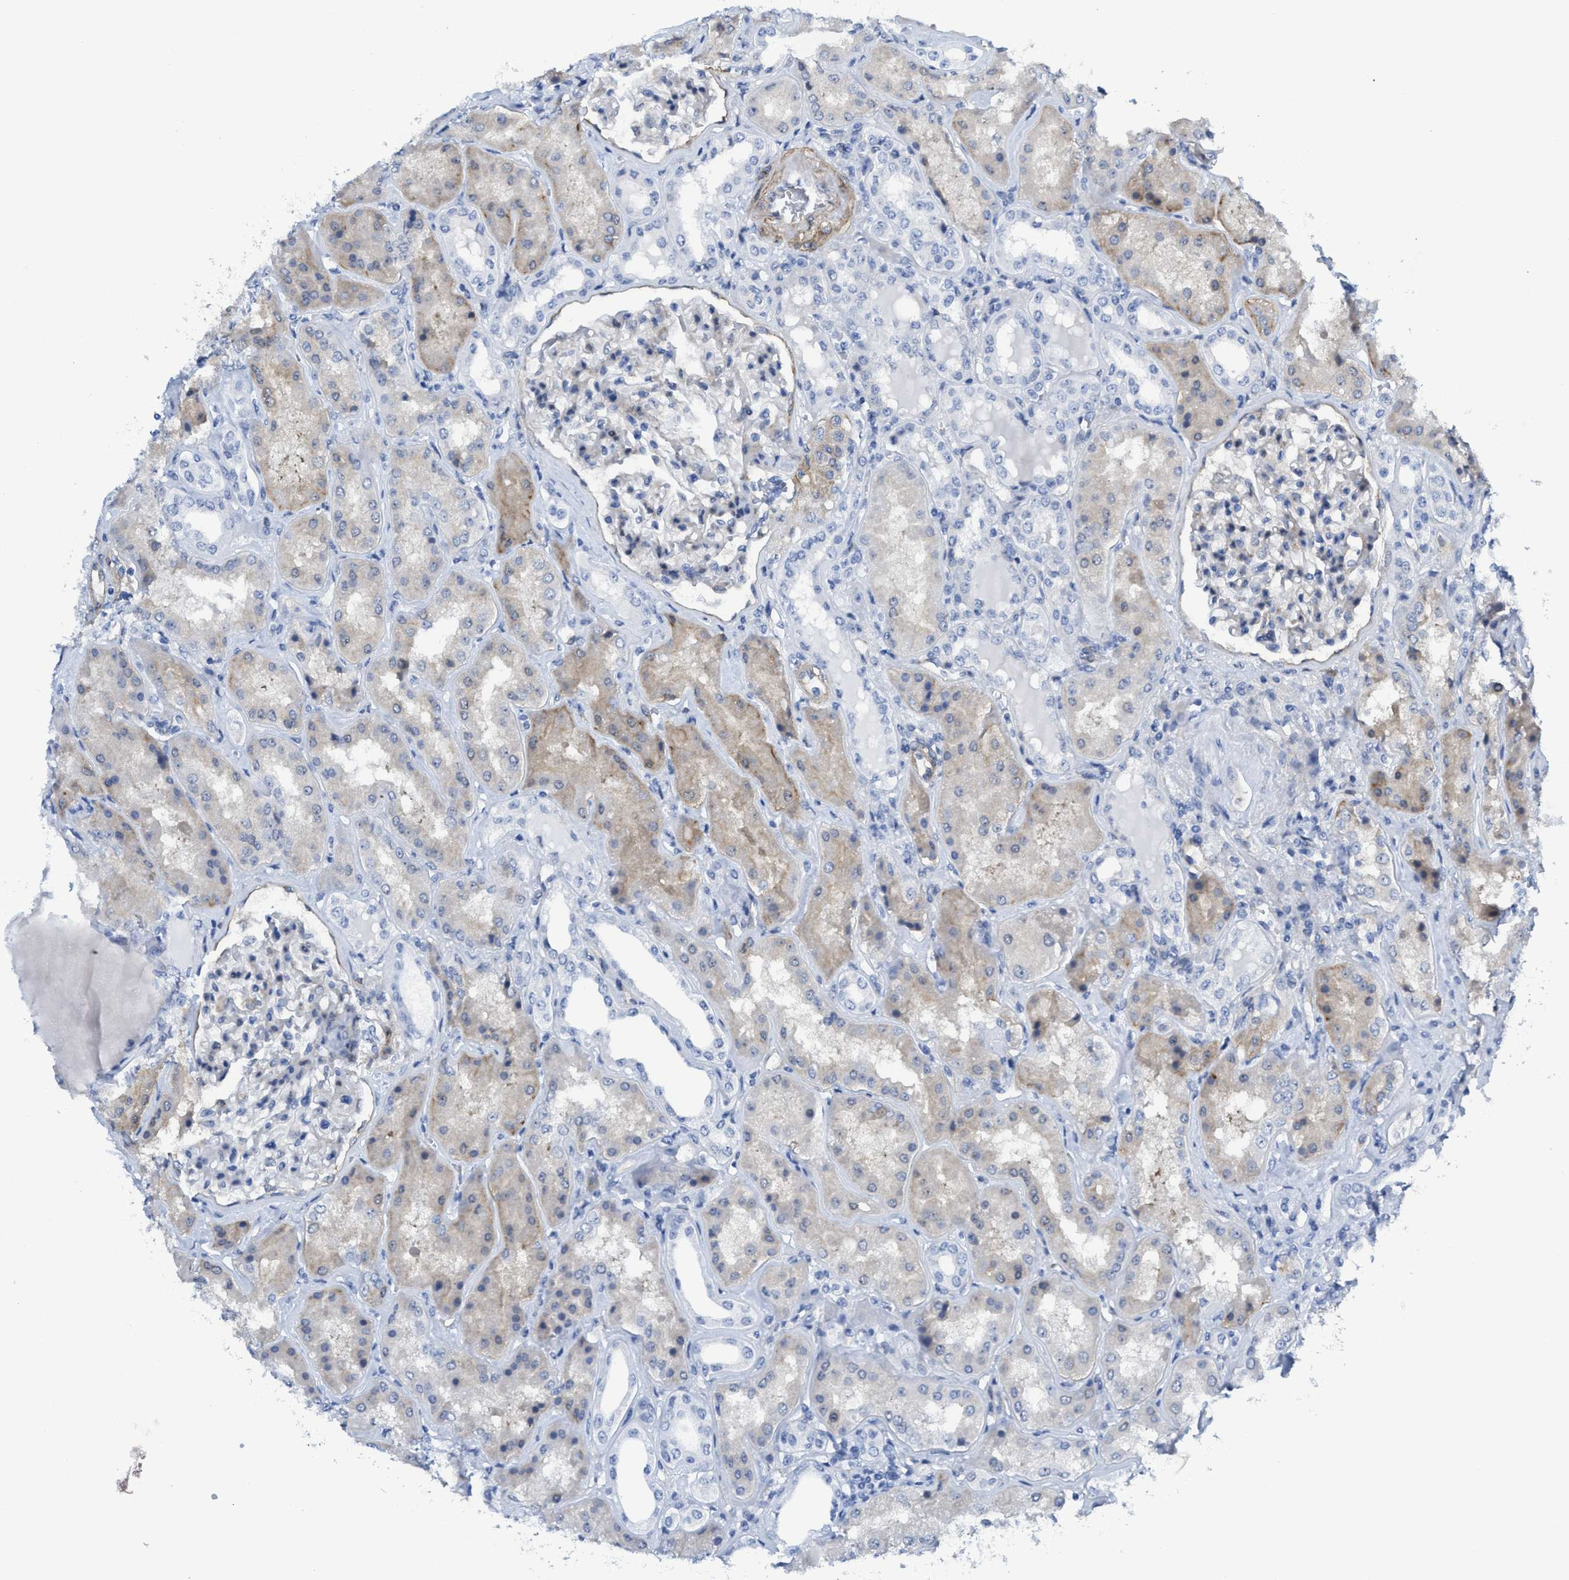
{"staining": {"intensity": "negative", "quantity": "none", "location": "none"}, "tissue": "kidney", "cell_type": "Cells in glomeruli", "image_type": "normal", "snomed": [{"axis": "morphology", "description": "Normal tissue, NOS"}, {"axis": "topography", "description": "Kidney"}], "caption": "The image displays no staining of cells in glomeruli in benign kidney.", "gene": "TUB", "patient": {"sex": "female", "age": 56}}